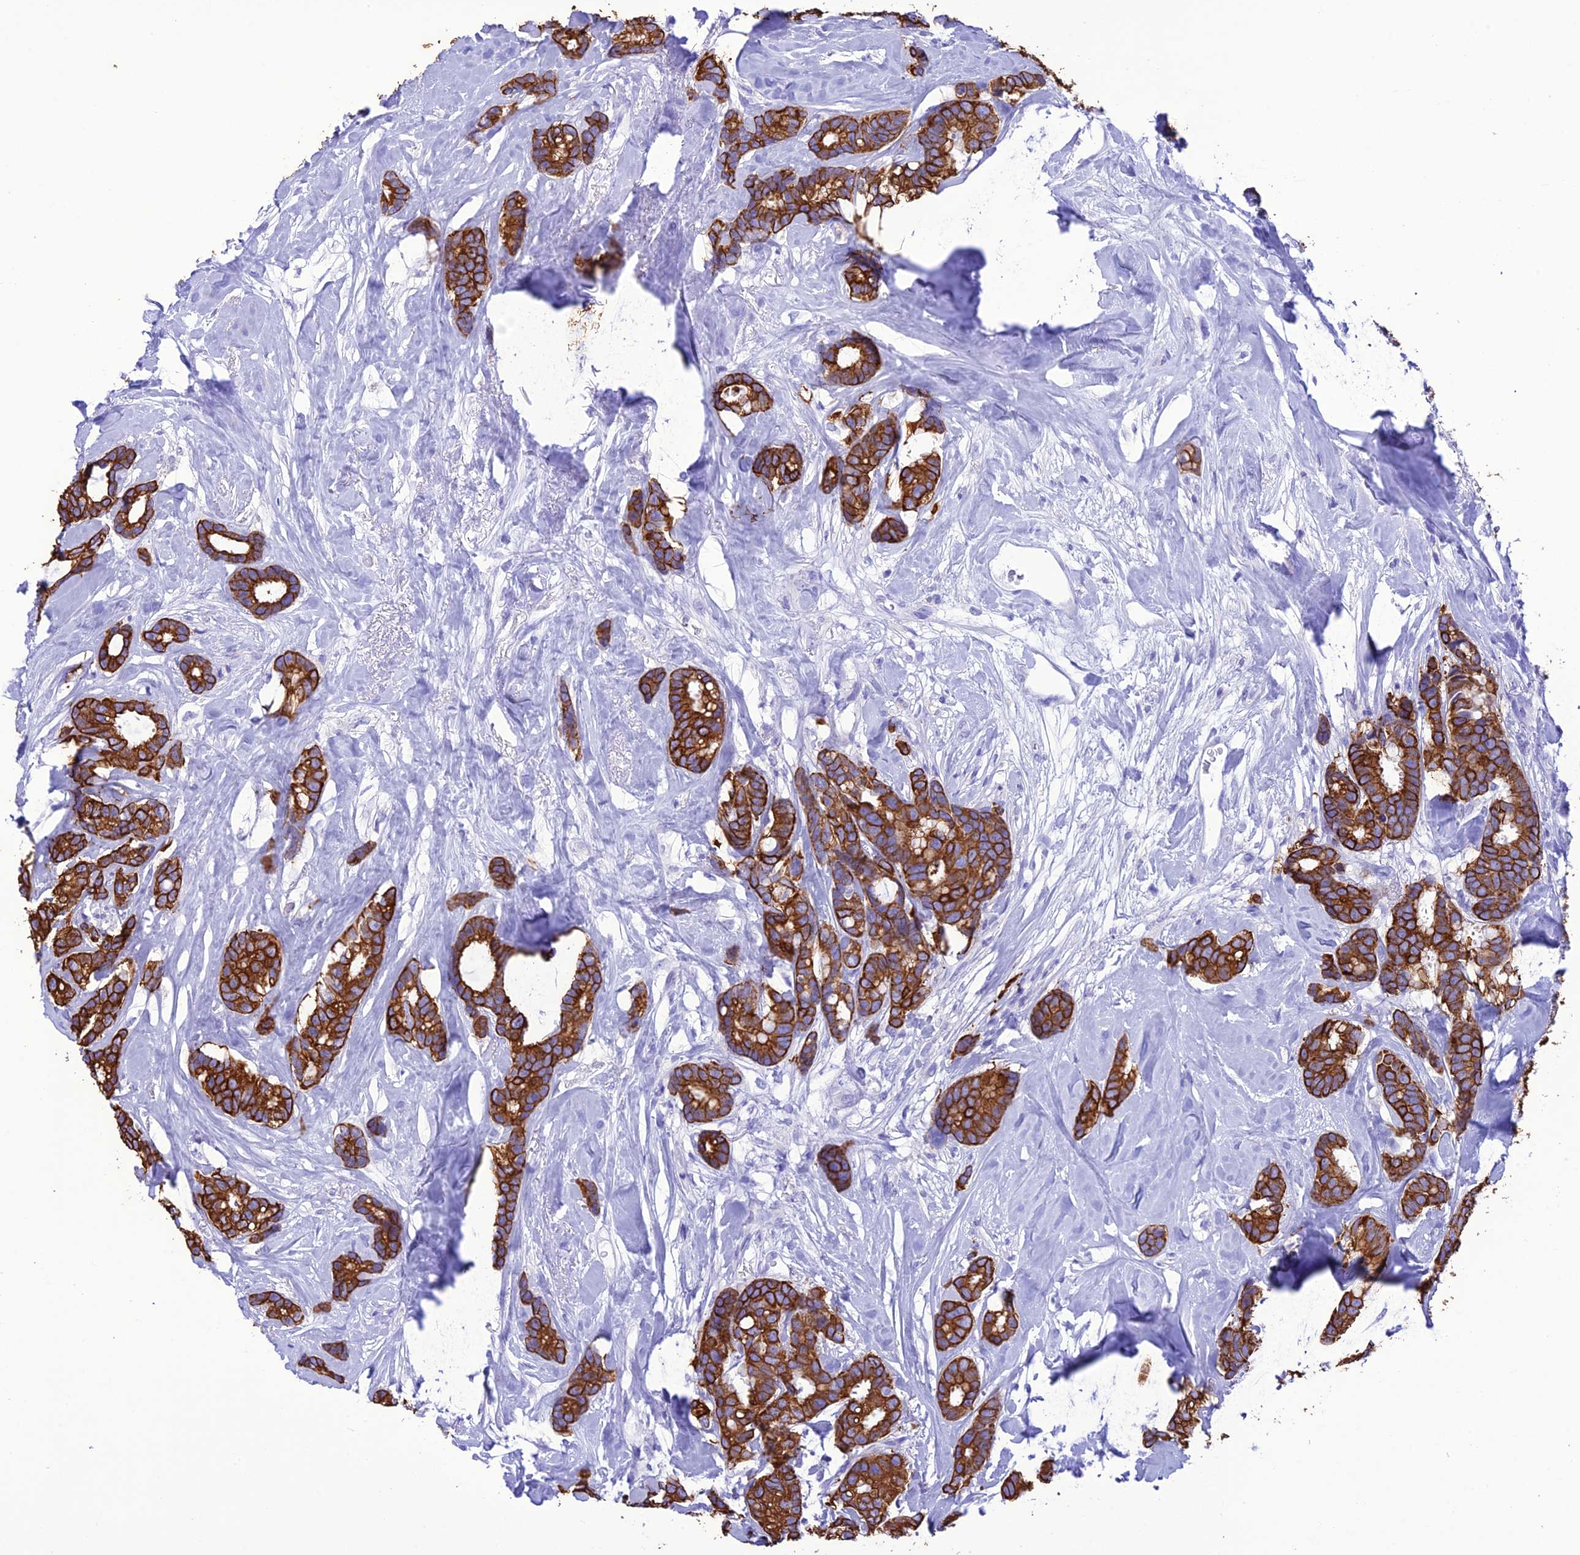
{"staining": {"intensity": "strong", "quantity": ">75%", "location": "cytoplasmic/membranous"}, "tissue": "breast cancer", "cell_type": "Tumor cells", "image_type": "cancer", "snomed": [{"axis": "morphology", "description": "Duct carcinoma"}, {"axis": "topography", "description": "Breast"}], "caption": "Brown immunohistochemical staining in breast cancer (invasive ductal carcinoma) reveals strong cytoplasmic/membranous positivity in approximately >75% of tumor cells.", "gene": "VPS52", "patient": {"sex": "female", "age": 87}}